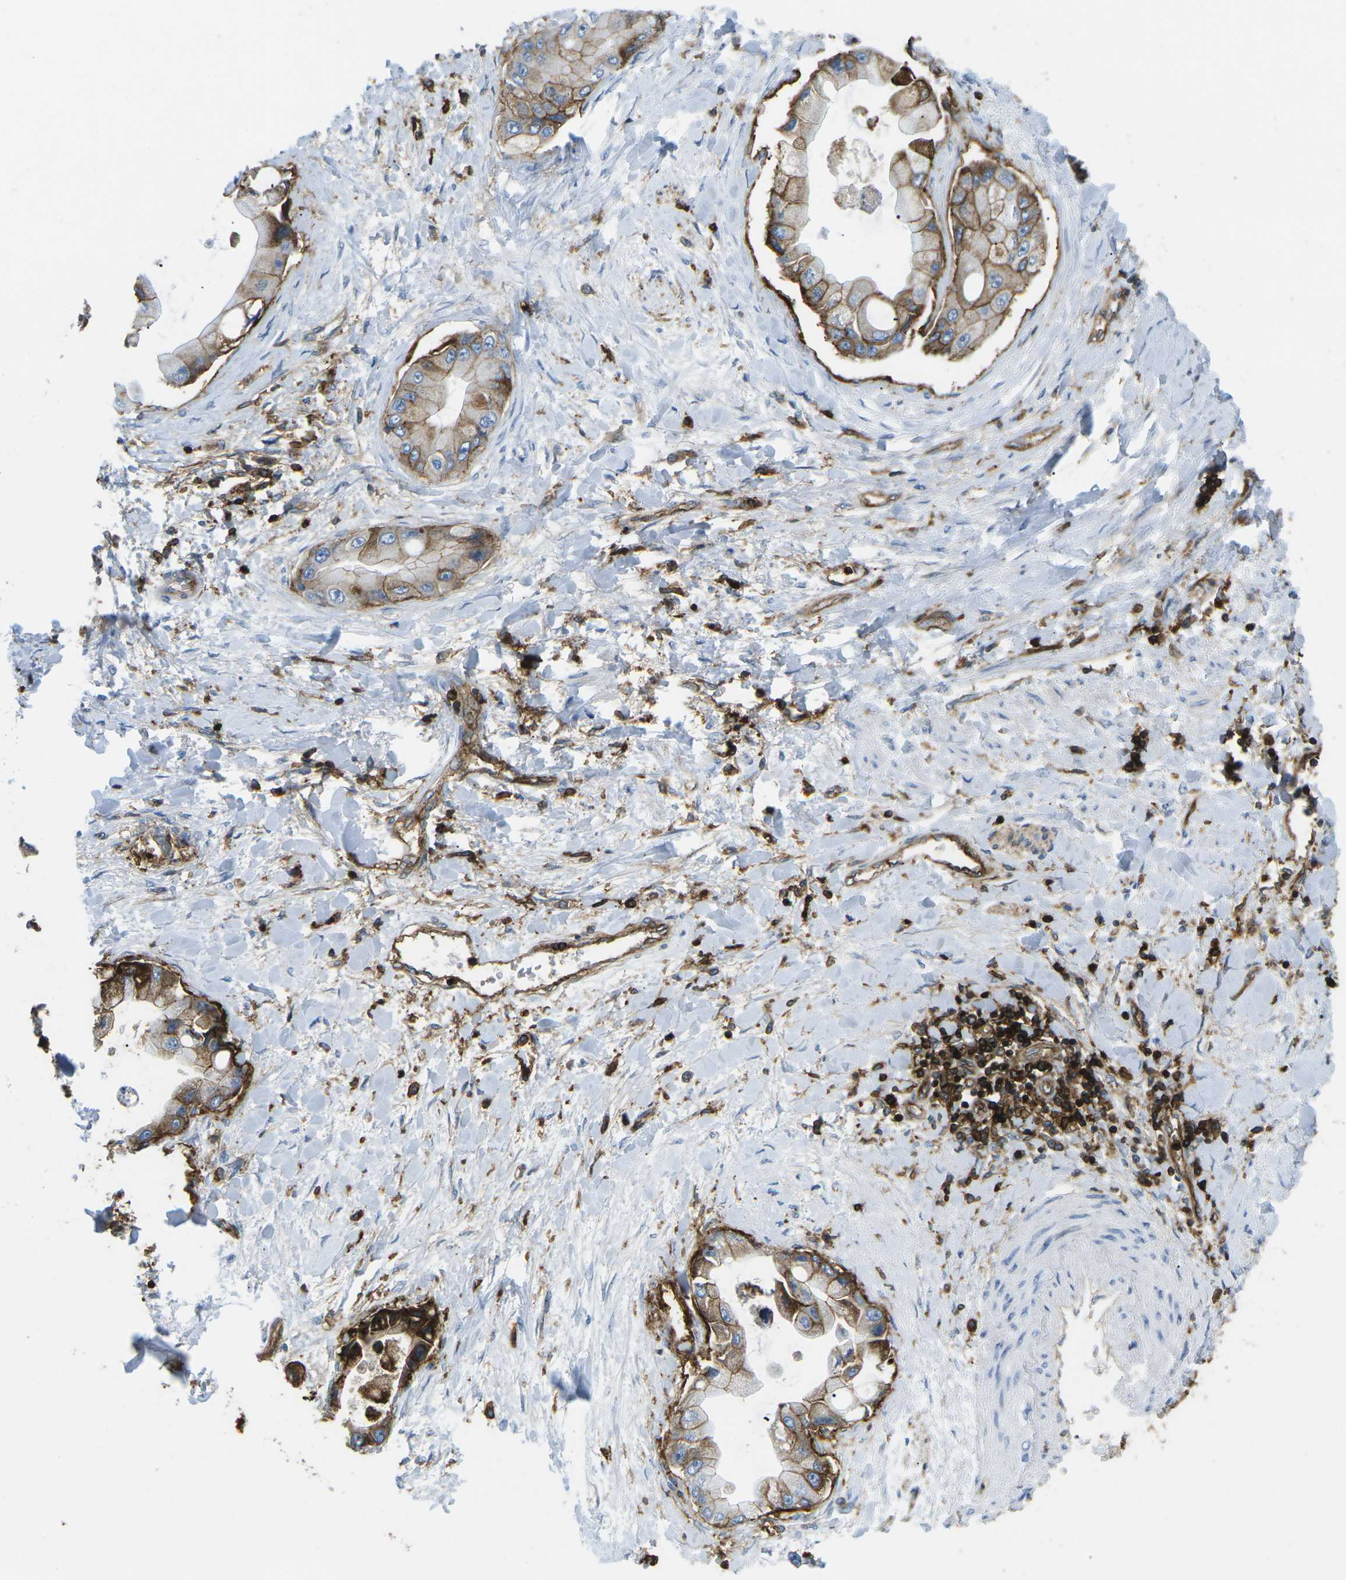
{"staining": {"intensity": "strong", "quantity": ">75%", "location": "cytoplasmic/membranous"}, "tissue": "liver cancer", "cell_type": "Tumor cells", "image_type": "cancer", "snomed": [{"axis": "morphology", "description": "Cholangiocarcinoma"}, {"axis": "topography", "description": "Liver"}], "caption": "About >75% of tumor cells in human cholangiocarcinoma (liver) exhibit strong cytoplasmic/membranous protein staining as visualized by brown immunohistochemical staining.", "gene": "HLA-B", "patient": {"sex": "male", "age": 50}}